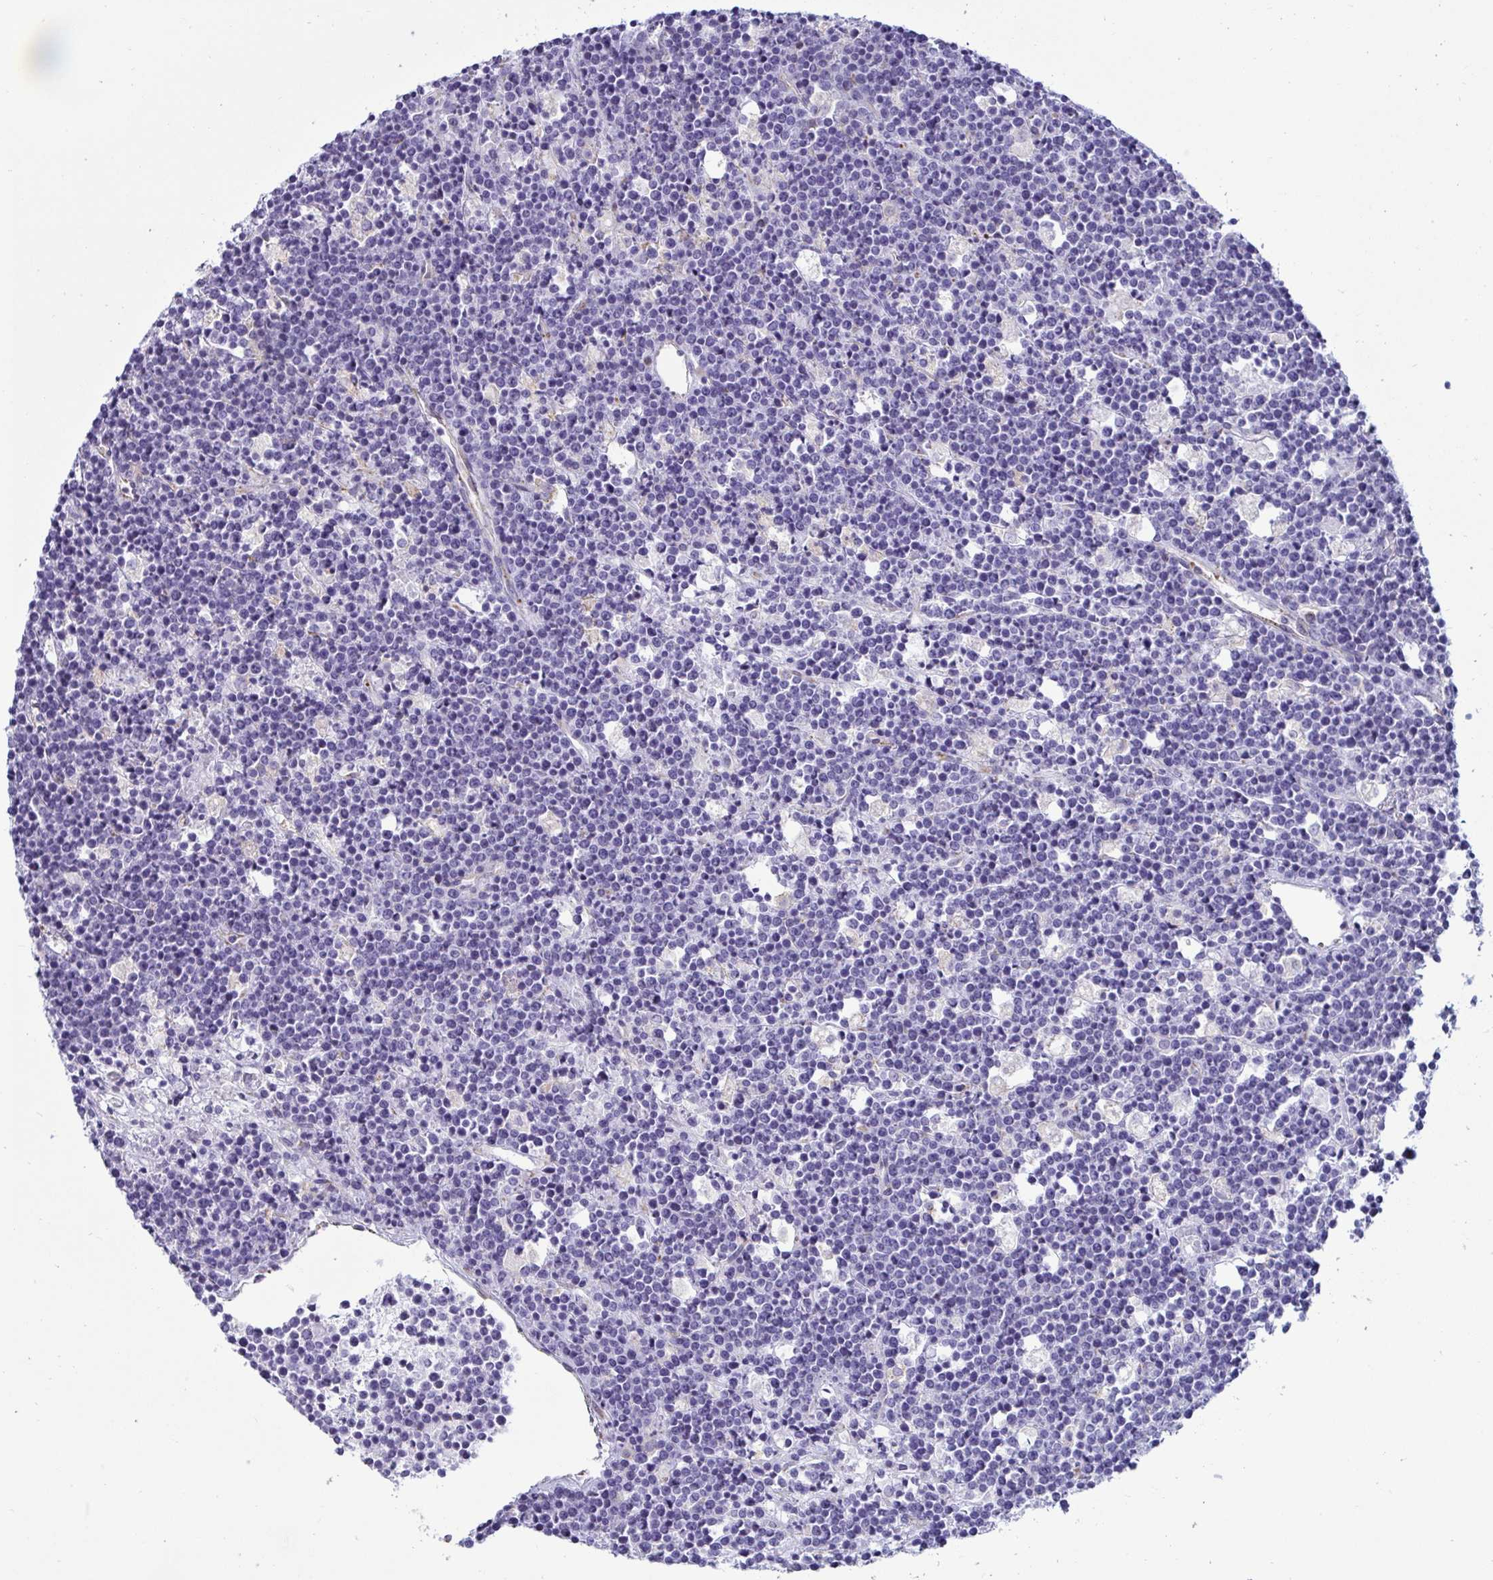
{"staining": {"intensity": "negative", "quantity": "none", "location": "none"}, "tissue": "lymphoma", "cell_type": "Tumor cells", "image_type": "cancer", "snomed": [{"axis": "morphology", "description": "Malignant lymphoma, non-Hodgkin's type, High grade"}, {"axis": "topography", "description": "Ovary"}], "caption": "Human malignant lymphoma, non-Hodgkin's type (high-grade) stained for a protein using immunohistochemistry (IHC) exhibits no expression in tumor cells.", "gene": "TFPI2", "patient": {"sex": "female", "age": 56}}